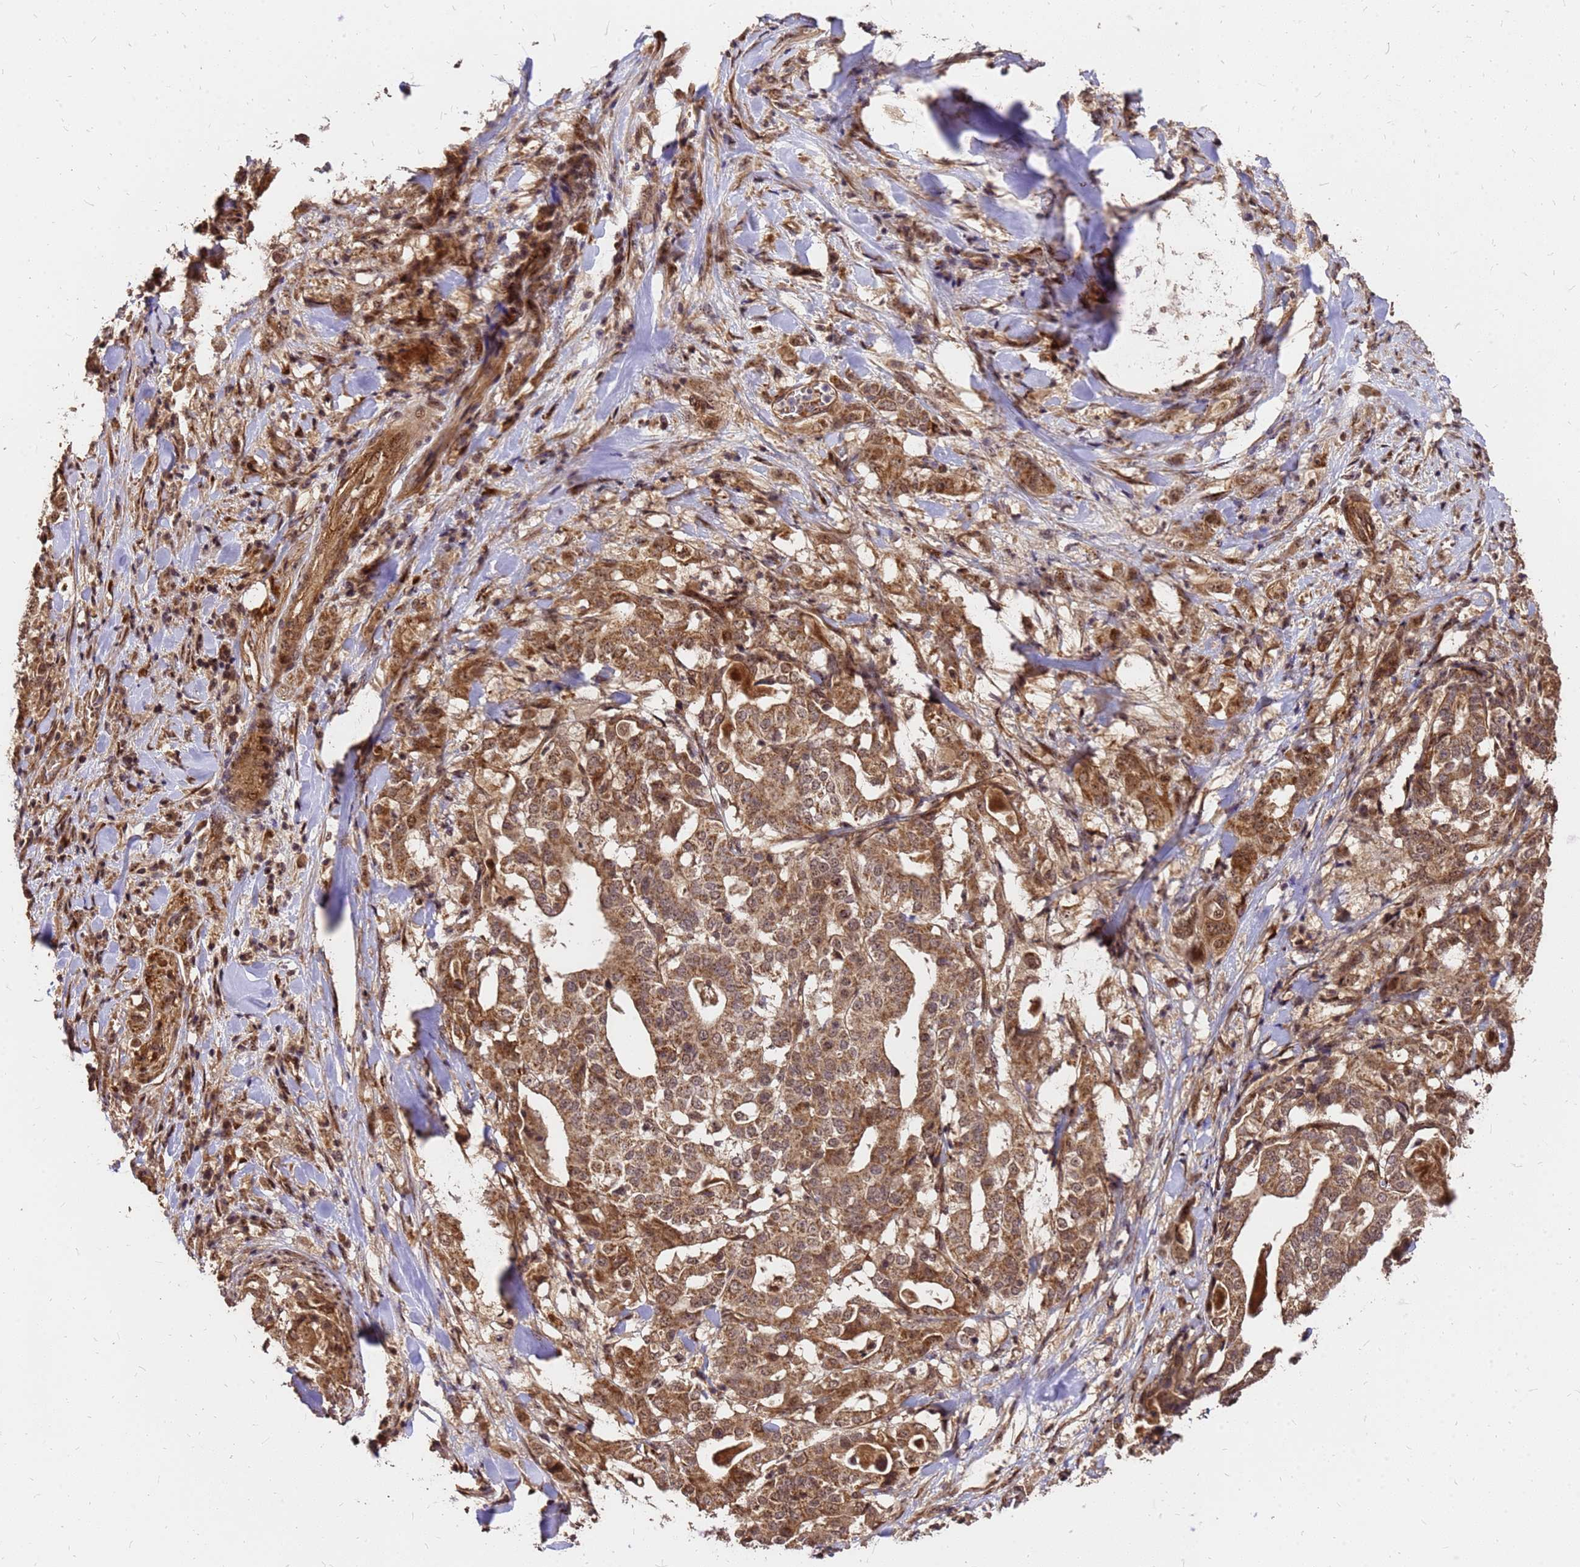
{"staining": {"intensity": "moderate", "quantity": ">75%", "location": "cytoplasmic/membranous,nuclear"}, "tissue": "stomach cancer", "cell_type": "Tumor cells", "image_type": "cancer", "snomed": [{"axis": "morphology", "description": "Adenocarcinoma, NOS"}, {"axis": "topography", "description": "Stomach"}], "caption": "Stomach cancer stained with a protein marker exhibits moderate staining in tumor cells.", "gene": "GPATCH8", "patient": {"sex": "male", "age": 48}}